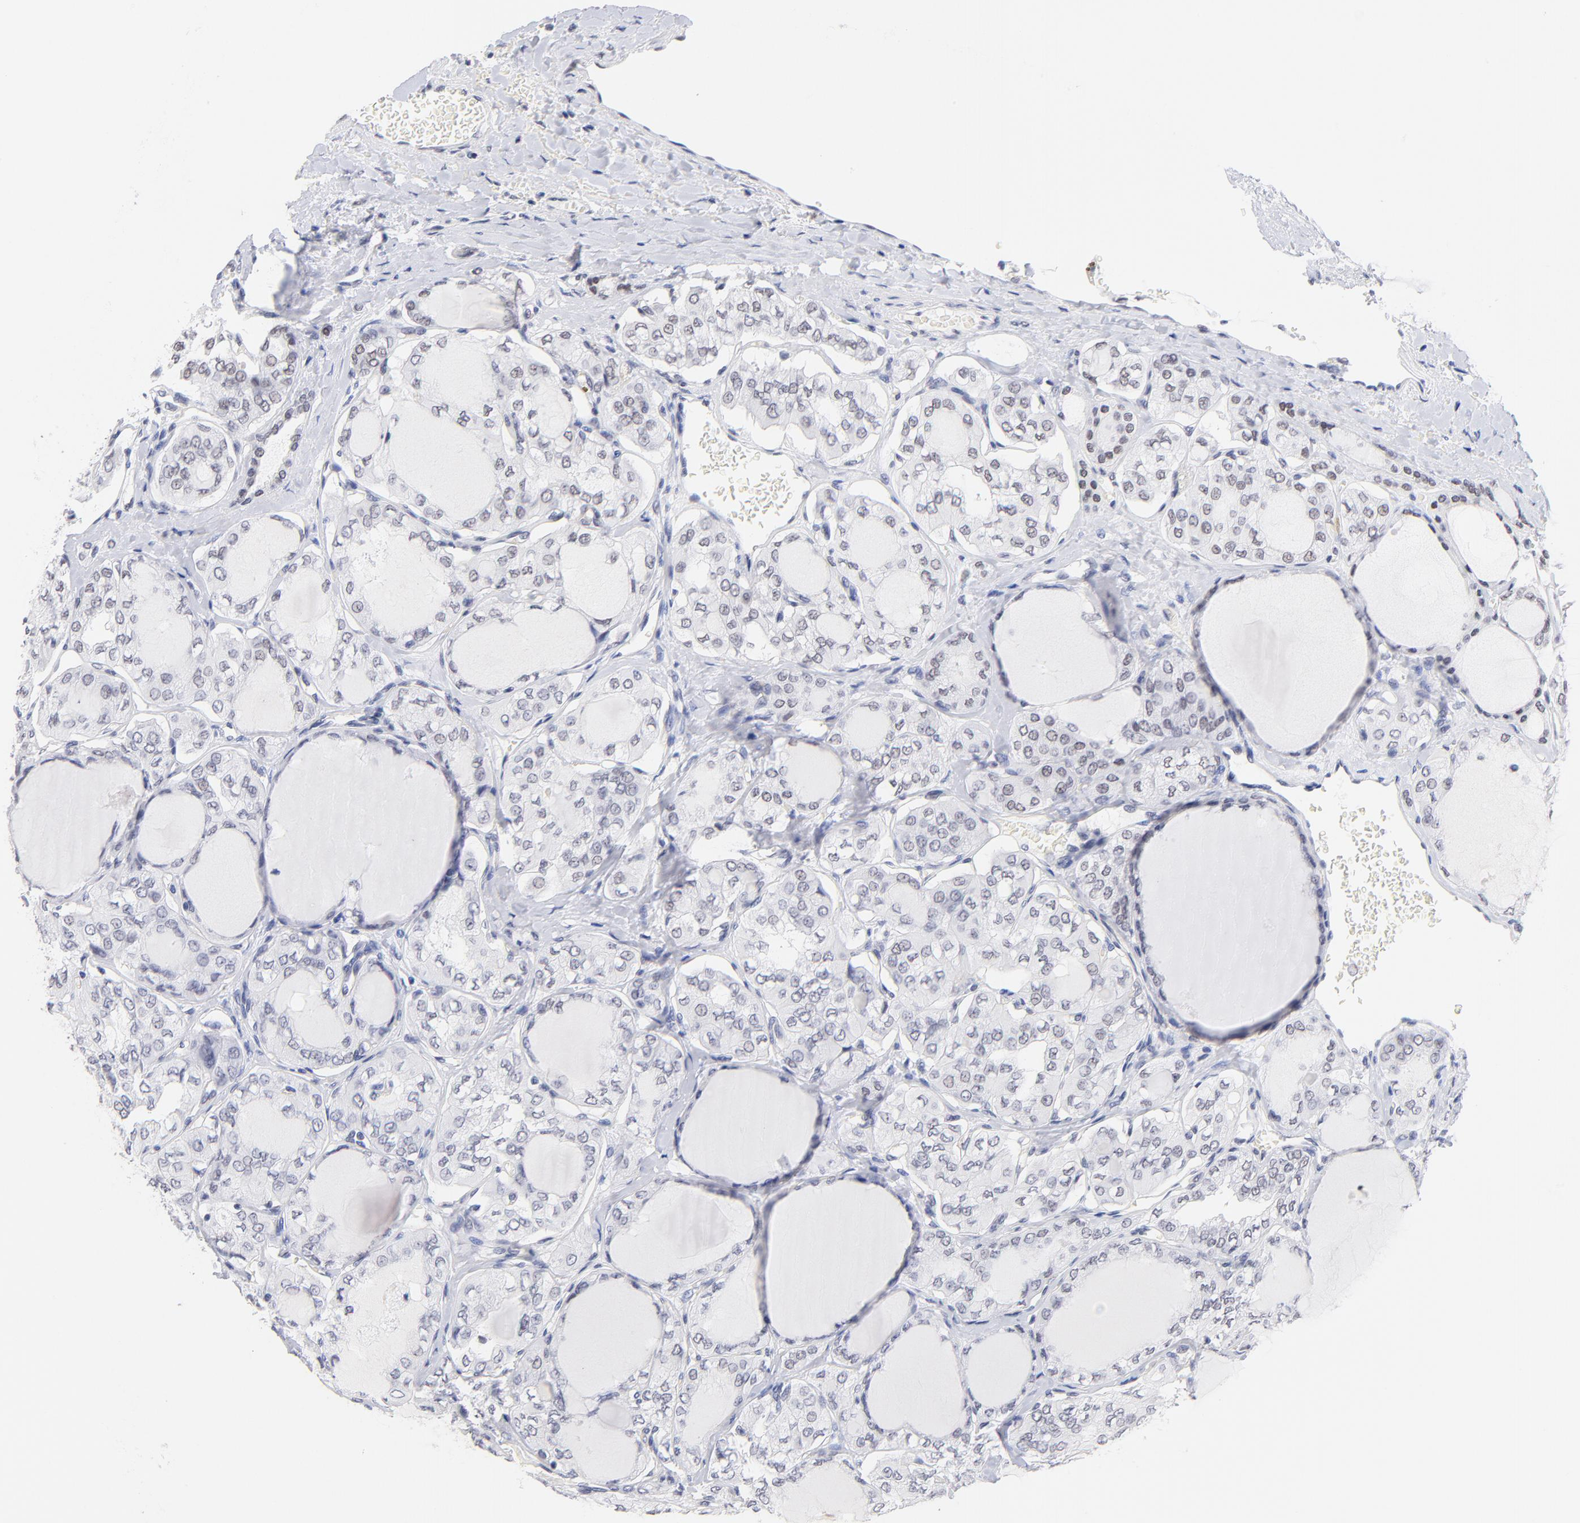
{"staining": {"intensity": "negative", "quantity": "none", "location": "none"}, "tissue": "thyroid cancer", "cell_type": "Tumor cells", "image_type": "cancer", "snomed": [{"axis": "morphology", "description": "Papillary adenocarcinoma, NOS"}, {"axis": "topography", "description": "Thyroid gland"}], "caption": "This micrograph is of thyroid papillary adenocarcinoma stained with IHC to label a protein in brown with the nuclei are counter-stained blue. There is no expression in tumor cells.", "gene": "ZNF74", "patient": {"sex": "male", "age": 20}}